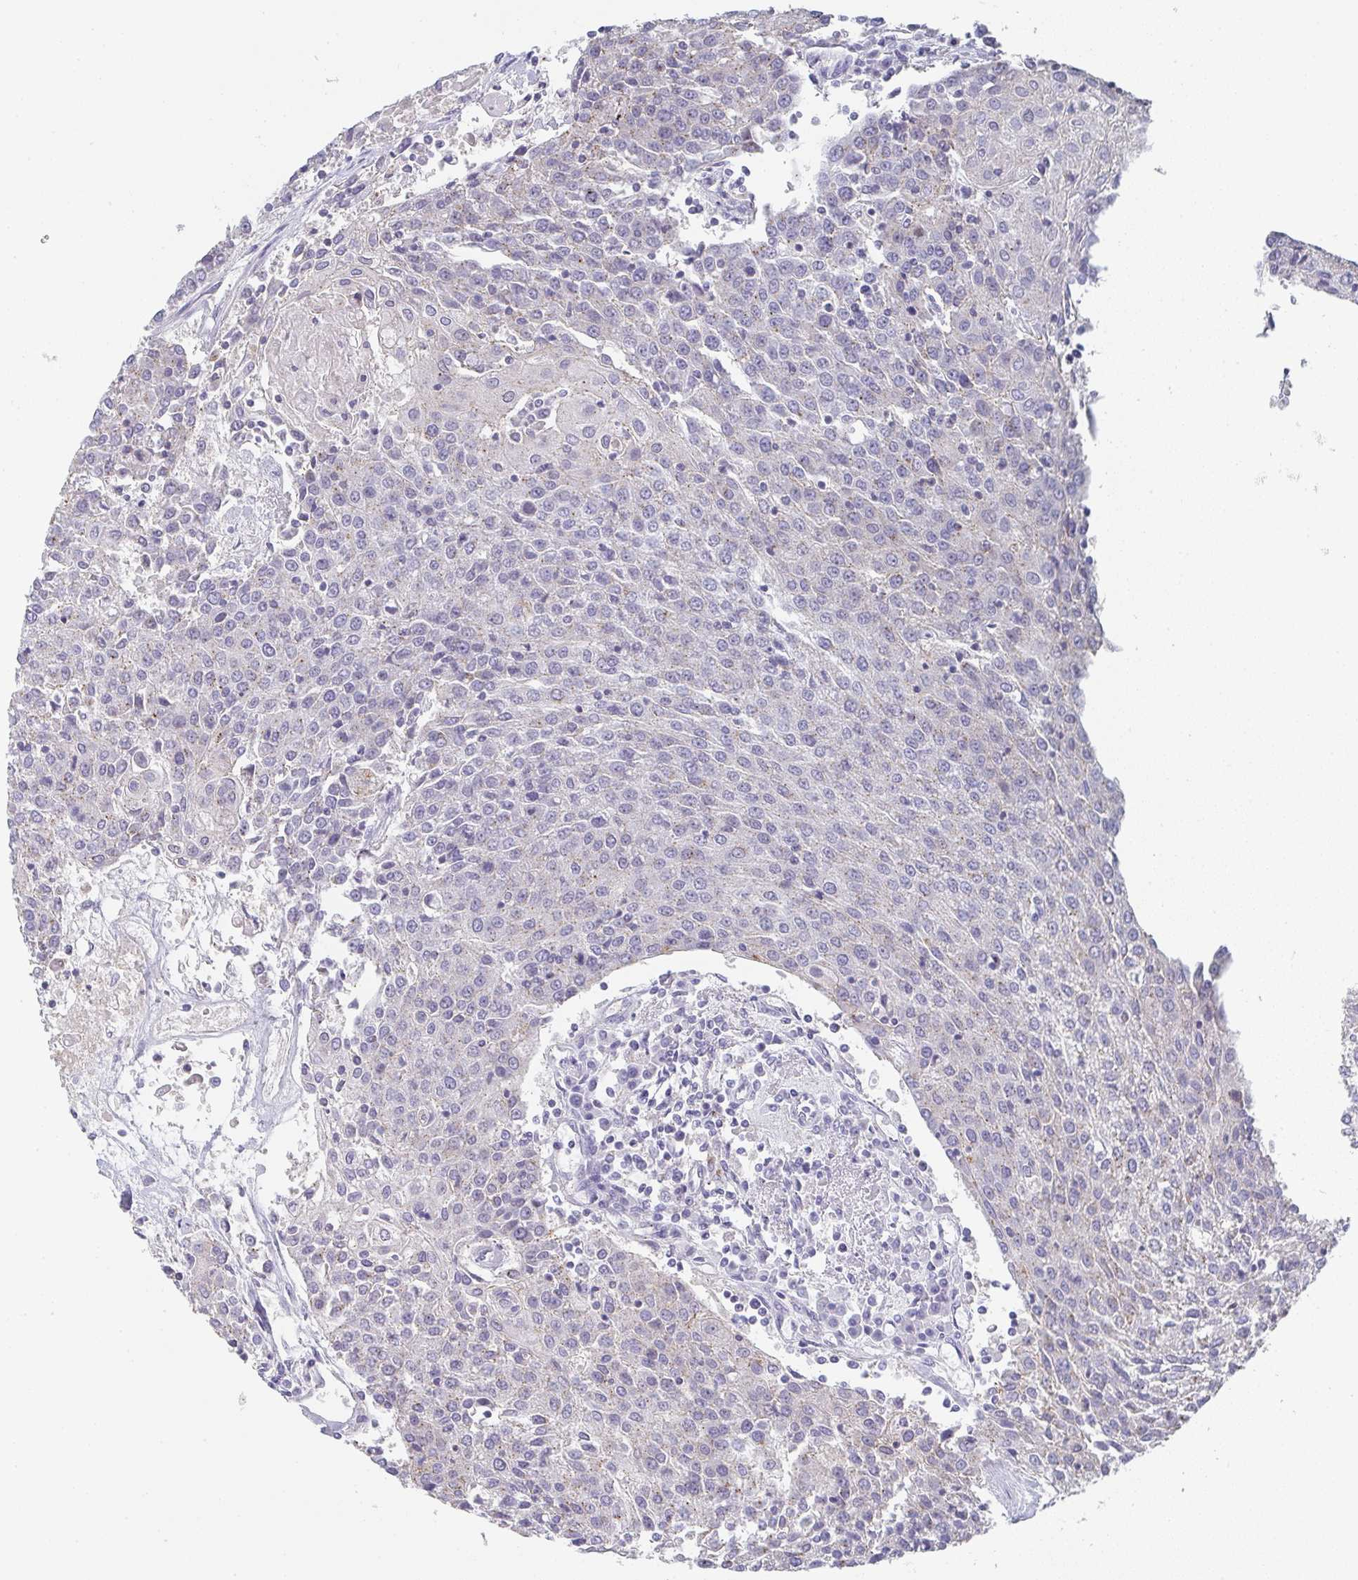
{"staining": {"intensity": "negative", "quantity": "none", "location": "none"}, "tissue": "urothelial cancer", "cell_type": "Tumor cells", "image_type": "cancer", "snomed": [{"axis": "morphology", "description": "Urothelial carcinoma, High grade"}, {"axis": "topography", "description": "Urinary bladder"}], "caption": "Immunohistochemical staining of human high-grade urothelial carcinoma displays no significant staining in tumor cells.", "gene": "CHMP5", "patient": {"sex": "female", "age": 85}}